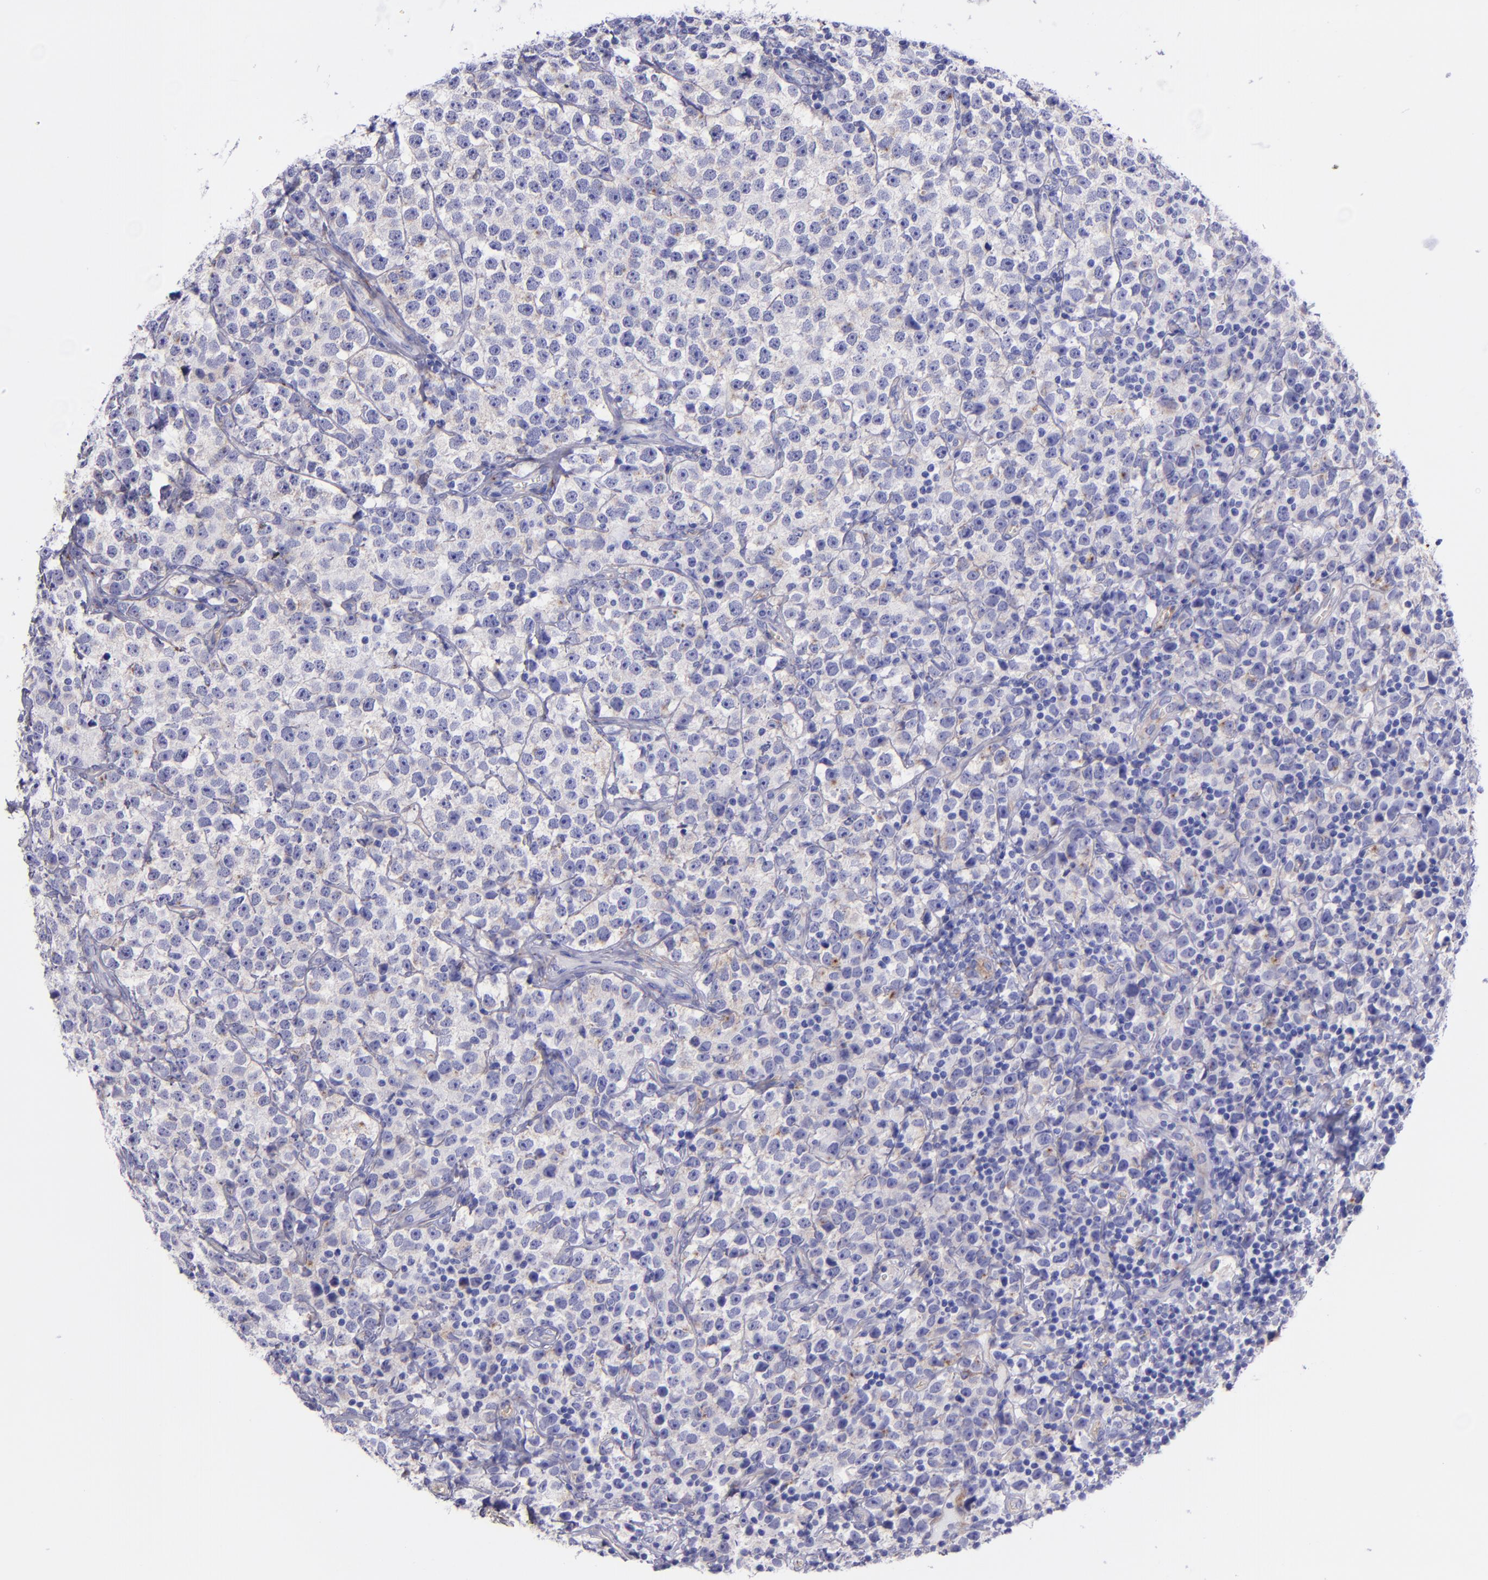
{"staining": {"intensity": "weak", "quantity": "<25%", "location": "cytoplasmic/membranous"}, "tissue": "testis cancer", "cell_type": "Tumor cells", "image_type": "cancer", "snomed": [{"axis": "morphology", "description": "Seminoma, NOS"}, {"axis": "topography", "description": "Testis"}], "caption": "An image of human testis cancer (seminoma) is negative for staining in tumor cells. (Brightfield microscopy of DAB (3,3'-diaminobenzidine) immunohistochemistry at high magnification).", "gene": "ITGAV", "patient": {"sex": "male", "age": 25}}